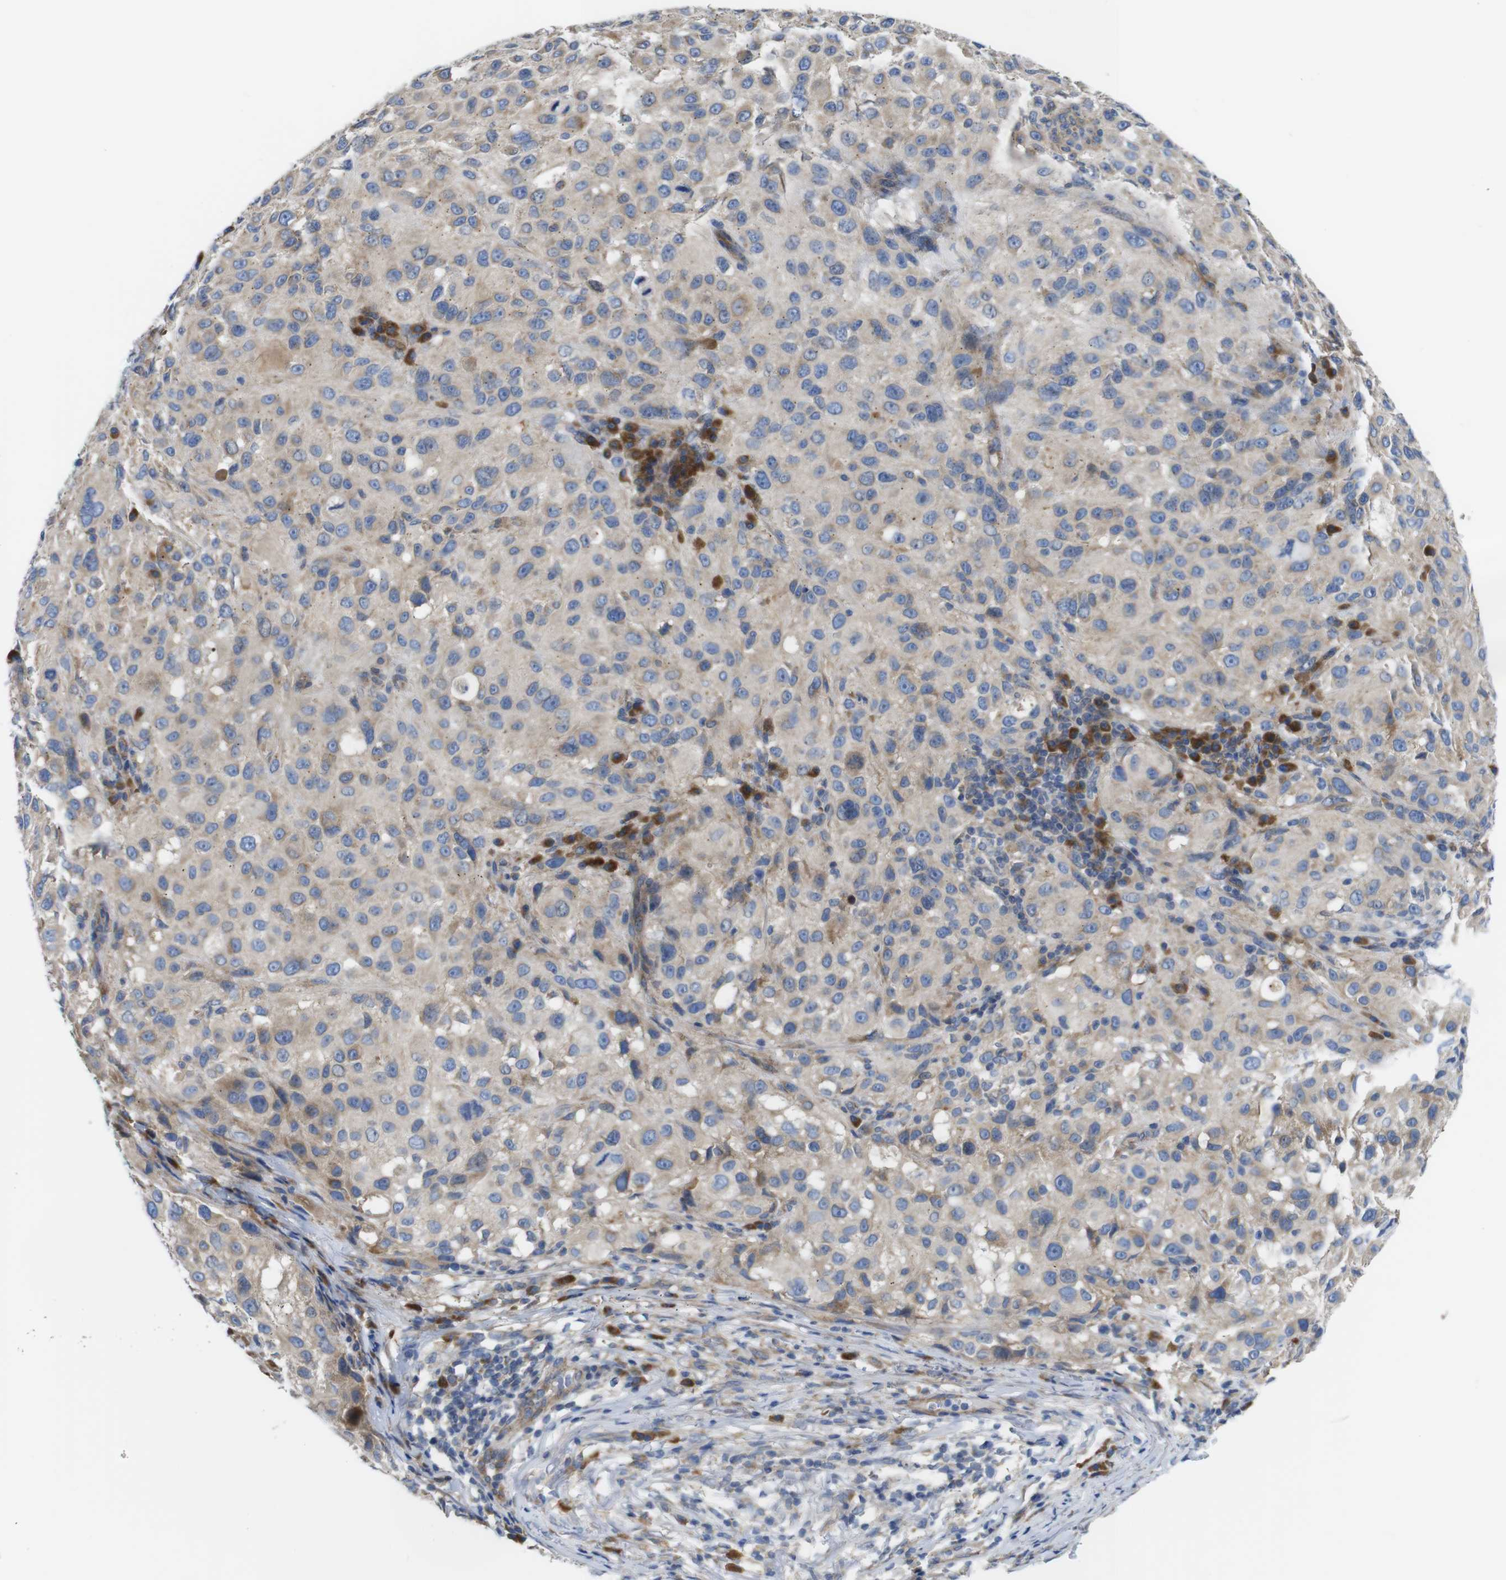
{"staining": {"intensity": "weak", "quantity": ">75%", "location": "cytoplasmic/membranous"}, "tissue": "melanoma", "cell_type": "Tumor cells", "image_type": "cancer", "snomed": [{"axis": "morphology", "description": "Necrosis, NOS"}, {"axis": "morphology", "description": "Malignant melanoma, NOS"}, {"axis": "topography", "description": "Skin"}], "caption": "A brown stain labels weak cytoplasmic/membranous expression of a protein in human melanoma tumor cells.", "gene": "DDRGK1", "patient": {"sex": "female", "age": 87}}